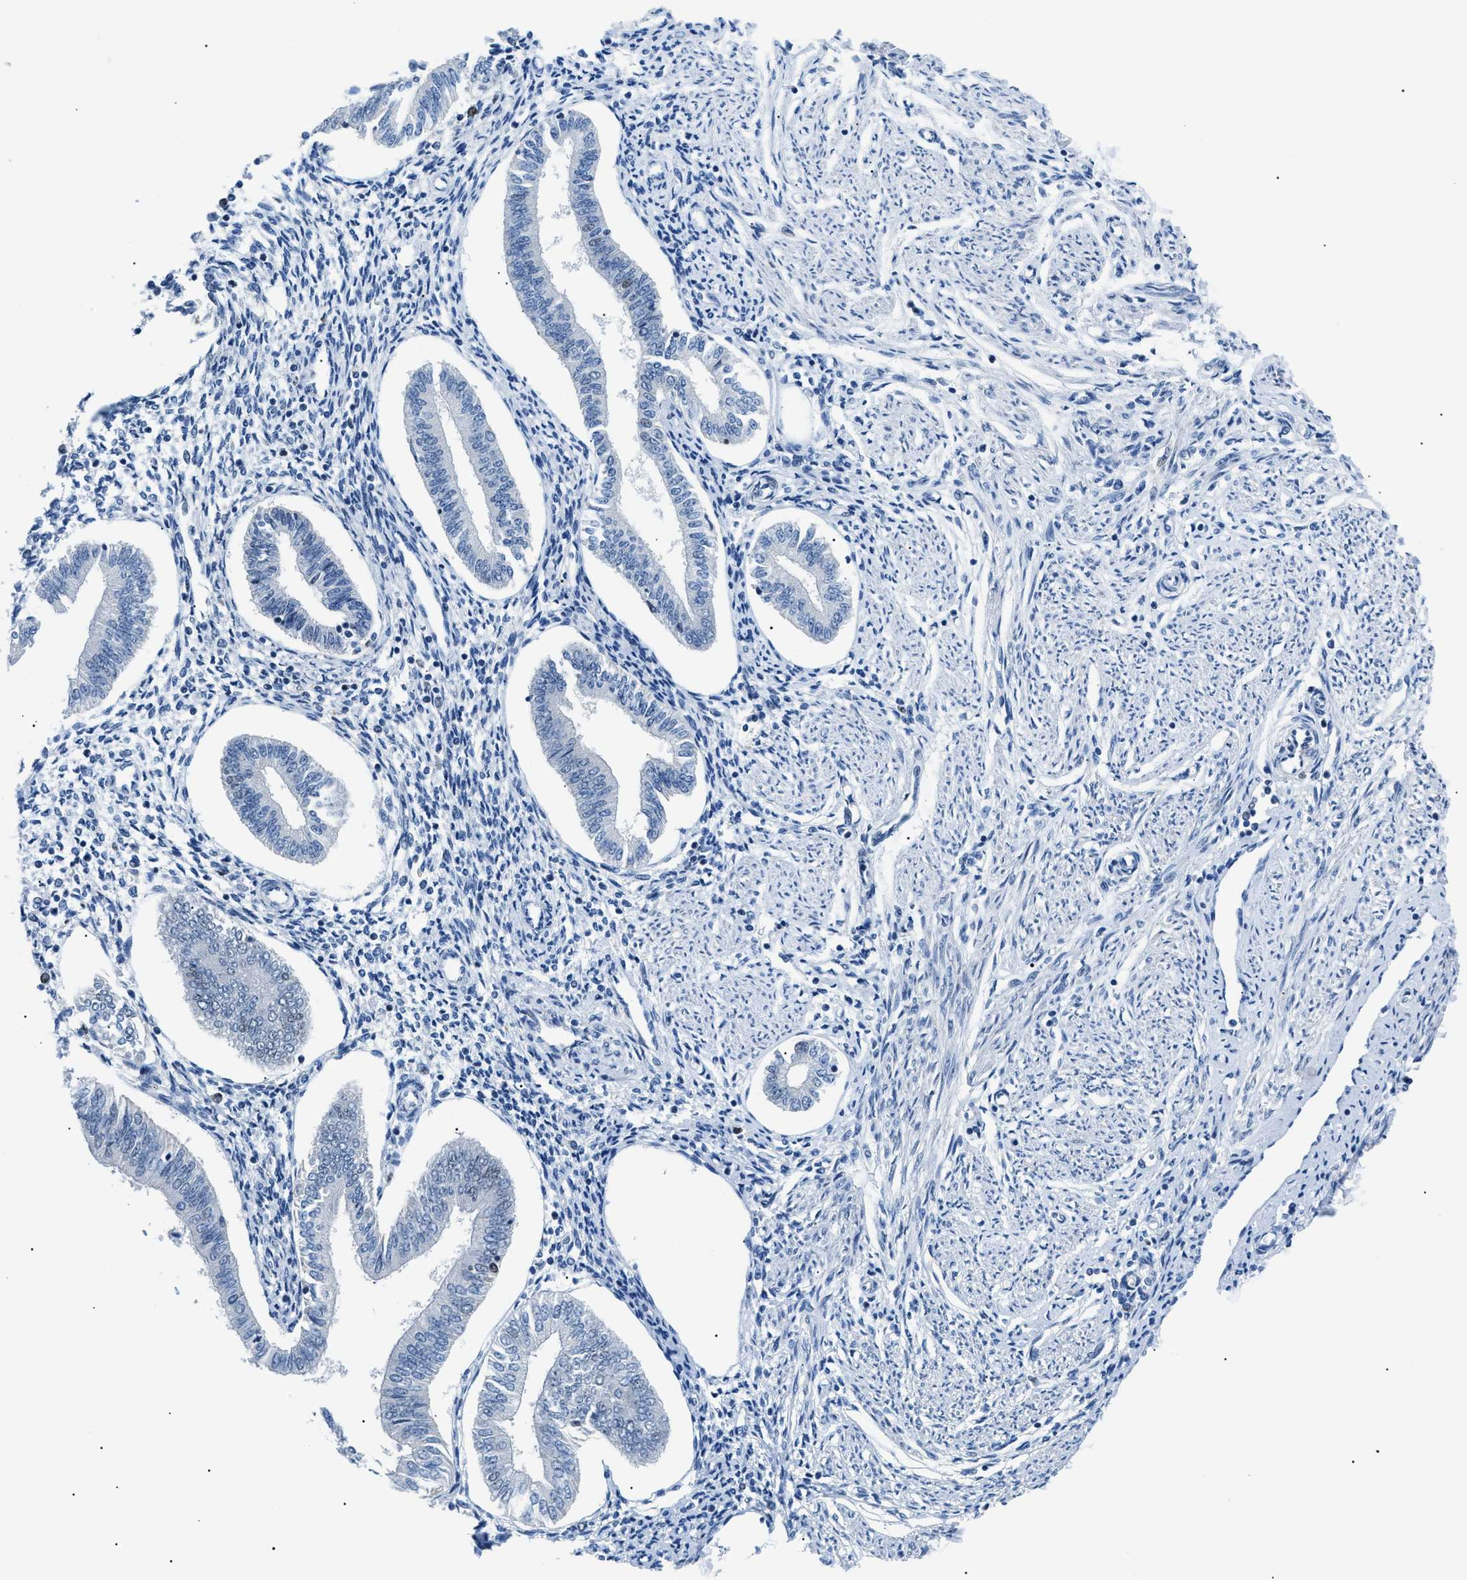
{"staining": {"intensity": "negative", "quantity": "none", "location": "none"}, "tissue": "endometrium", "cell_type": "Cells in endometrial stroma", "image_type": "normal", "snomed": [{"axis": "morphology", "description": "Normal tissue, NOS"}, {"axis": "topography", "description": "Endometrium"}], "caption": "DAB immunohistochemical staining of unremarkable human endometrium demonstrates no significant expression in cells in endometrial stroma.", "gene": "SMARCC1", "patient": {"sex": "female", "age": 50}}